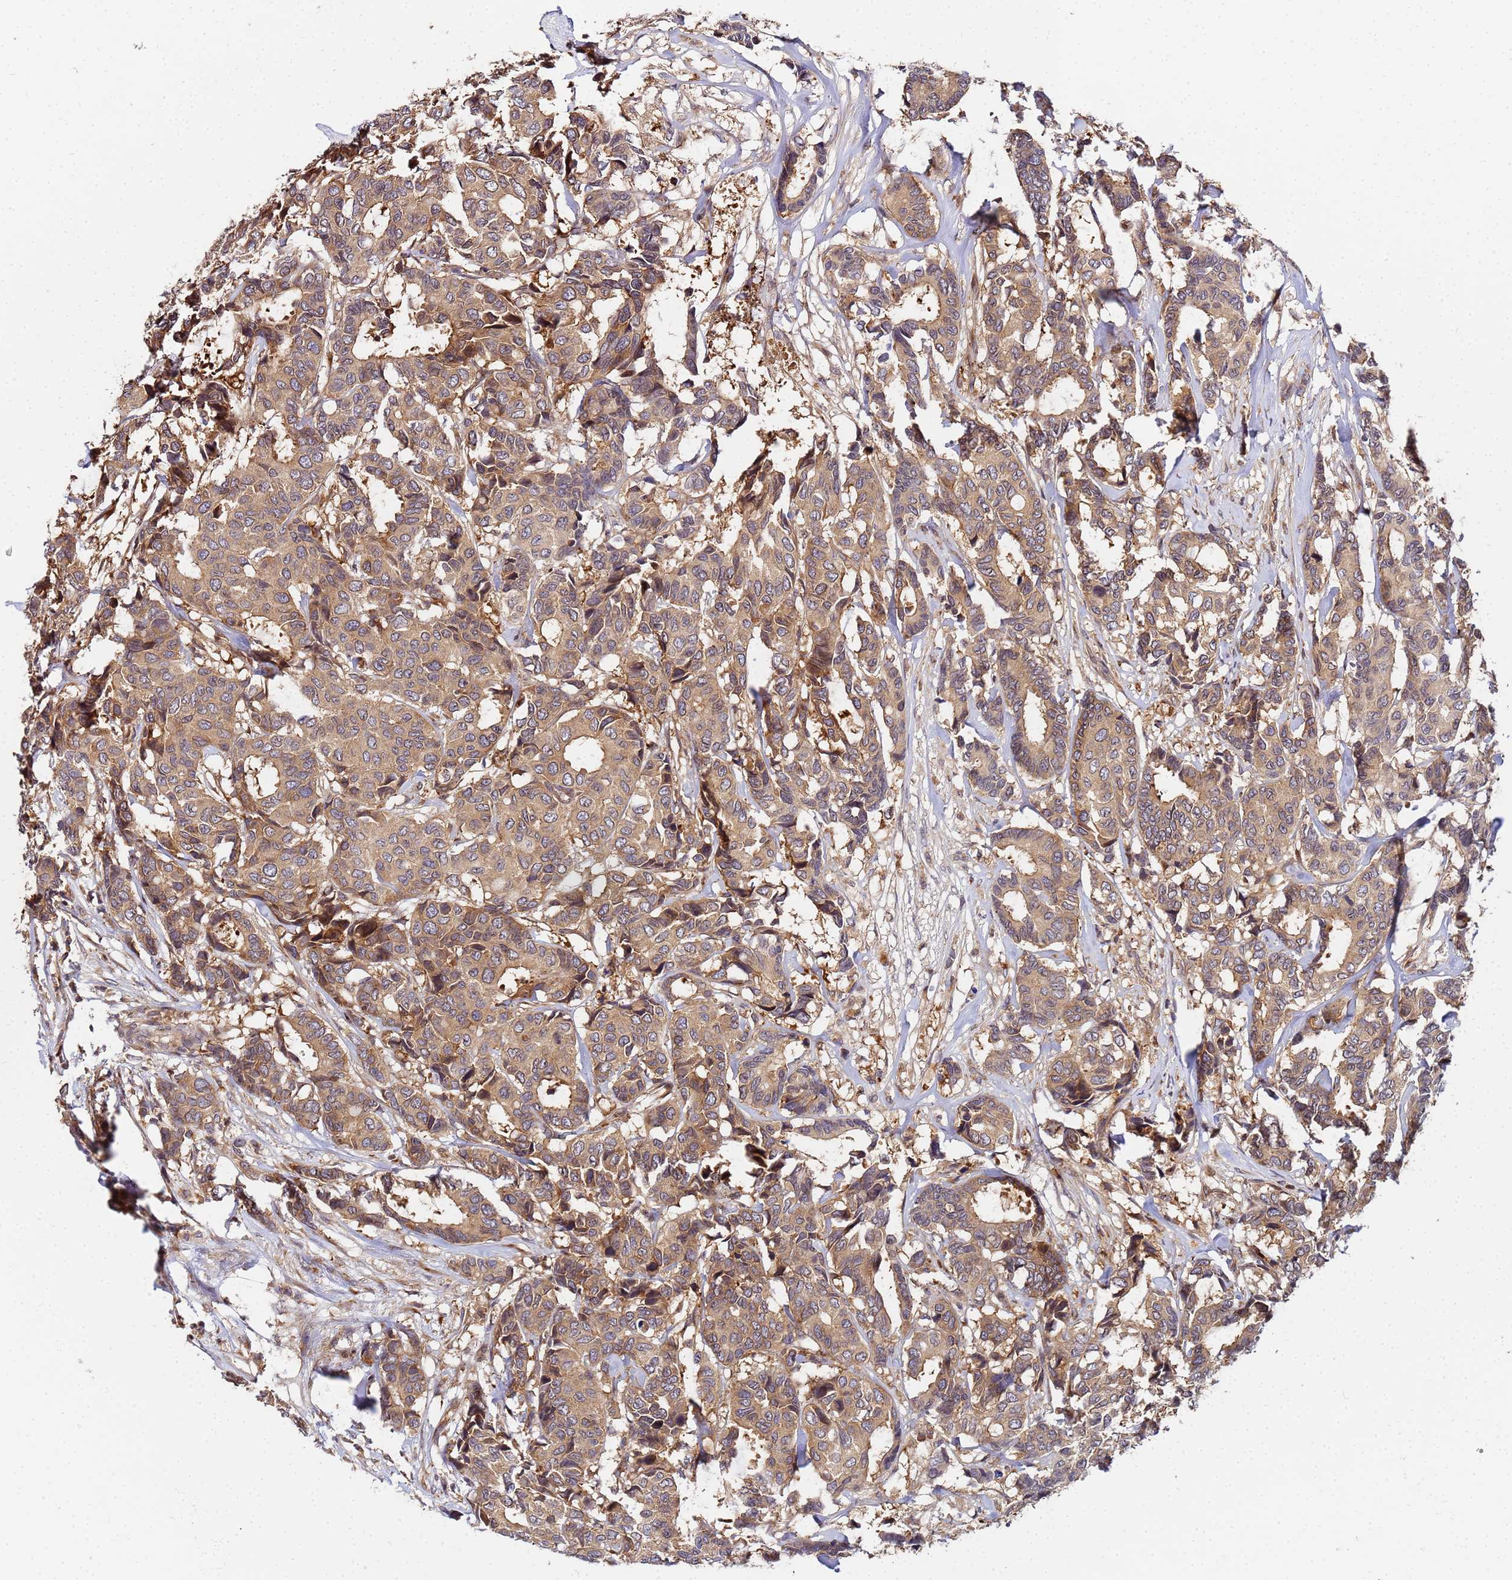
{"staining": {"intensity": "moderate", "quantity": ">75%", "location": "cytoplasmic/membranous"}, "tissue": "breast cancer", "cell_type": "Tumor cells", "image_type": "cancer", "snomed": [{"axis": "morphology", "description": "Duct carcinoma"}, {"axis": "topography", "description": "Breast"}], "caption": "Brown immunohistochemical staining in breast cancer shows moderate cytoplasmic/membranous positivity in about >75% of tumor cells.", "gene": "UNC93B1", "patient": {"sex": "female", "age": 87}}